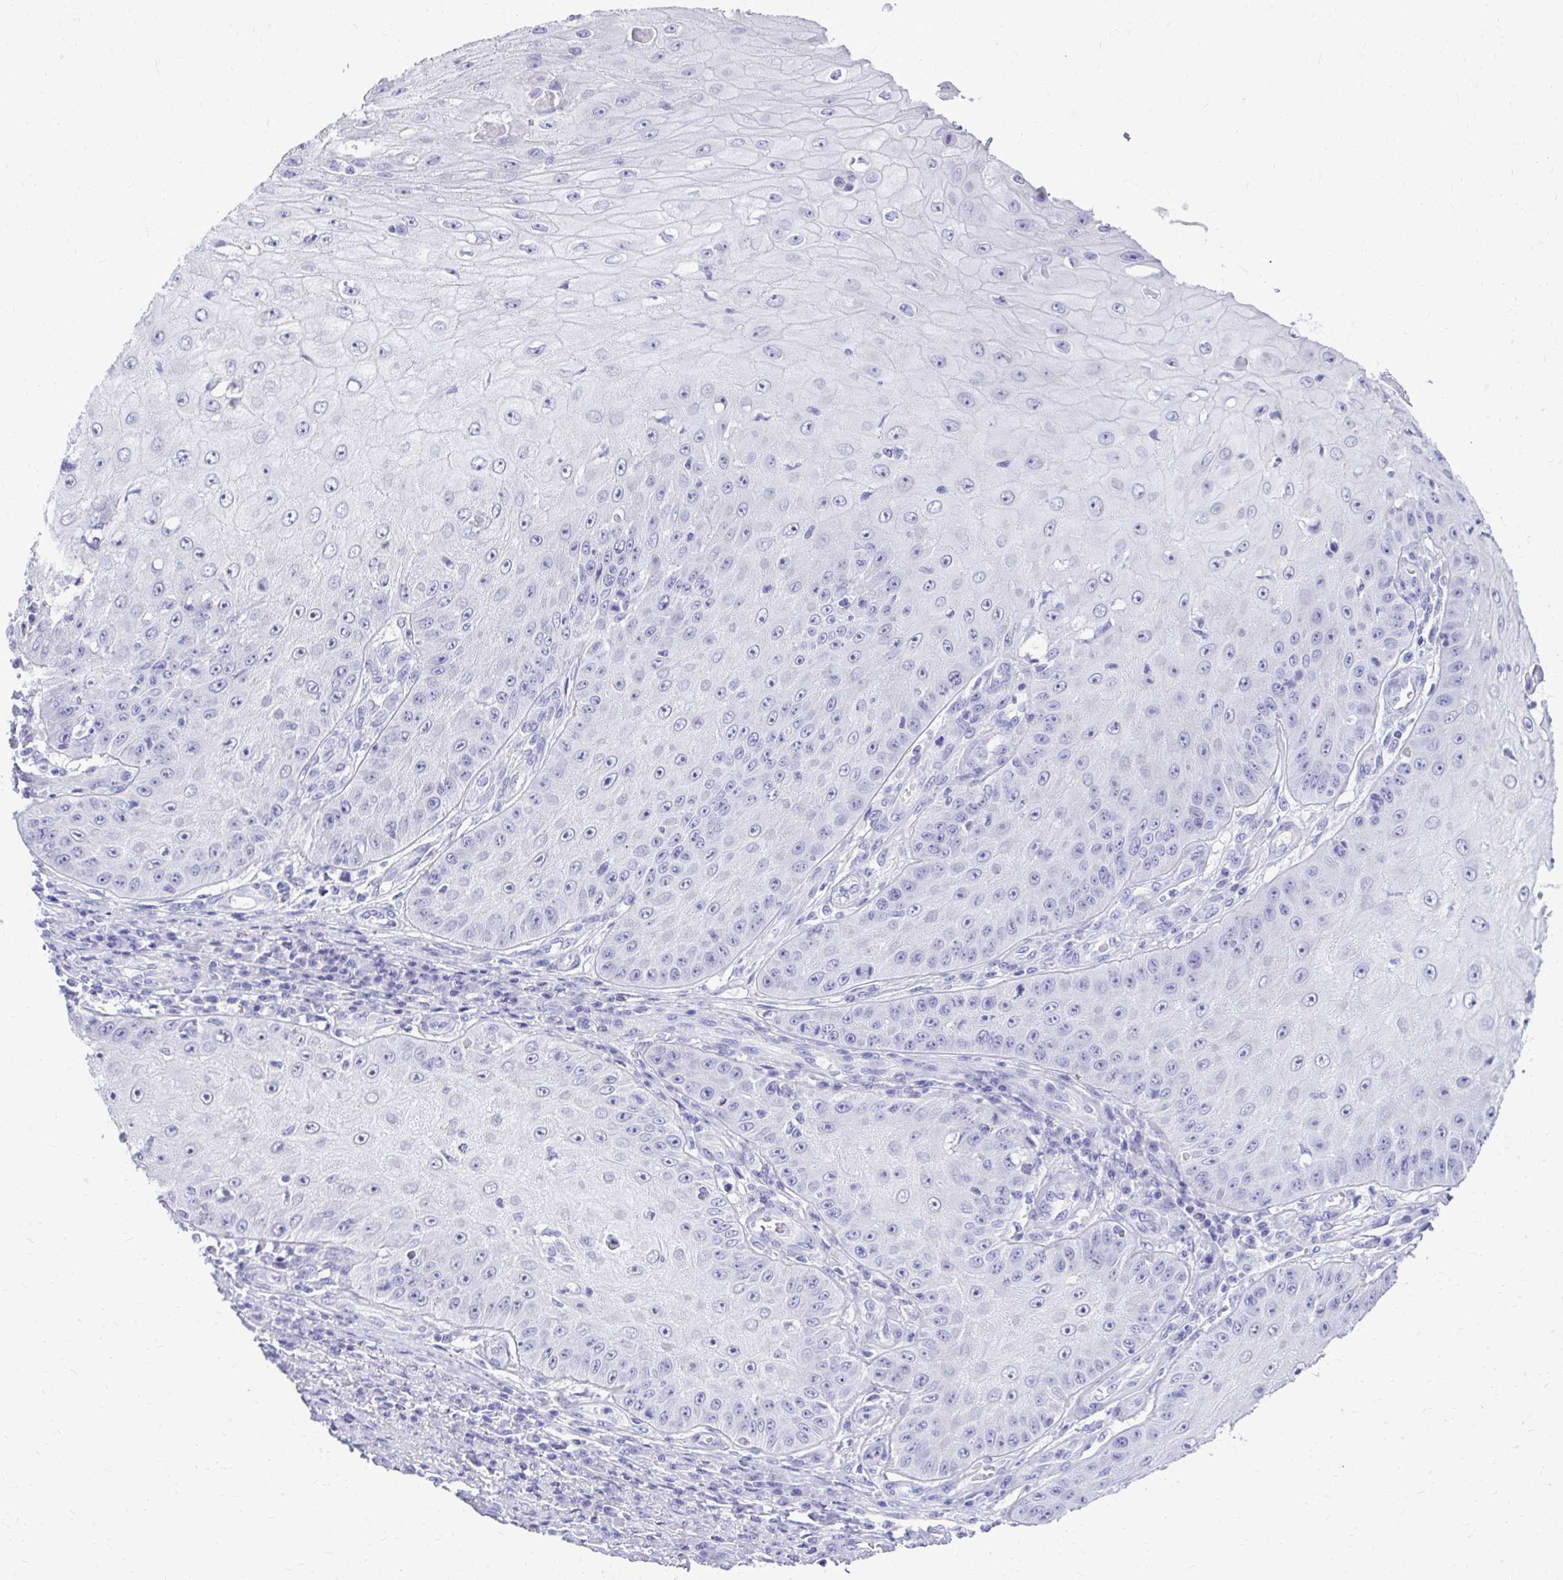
{"staining": {"intensity": "negative", "quantity": "none", "location": "none"}, "tissue": "skin cancer", "cell_type": "Tumor cells", "image_type": "cancer", "snomed": [{"axis": "morphology", "description": "Squamous cell carcinoma, NOS"}, {"axis": "topography", "description": "Skin"}], "caption": "Skin cancer was stained to show a protein in brown. There is no significant positivity in tumor cells.", "gene": "RALYL", "patient": {"sex": "male", "age": 70}}